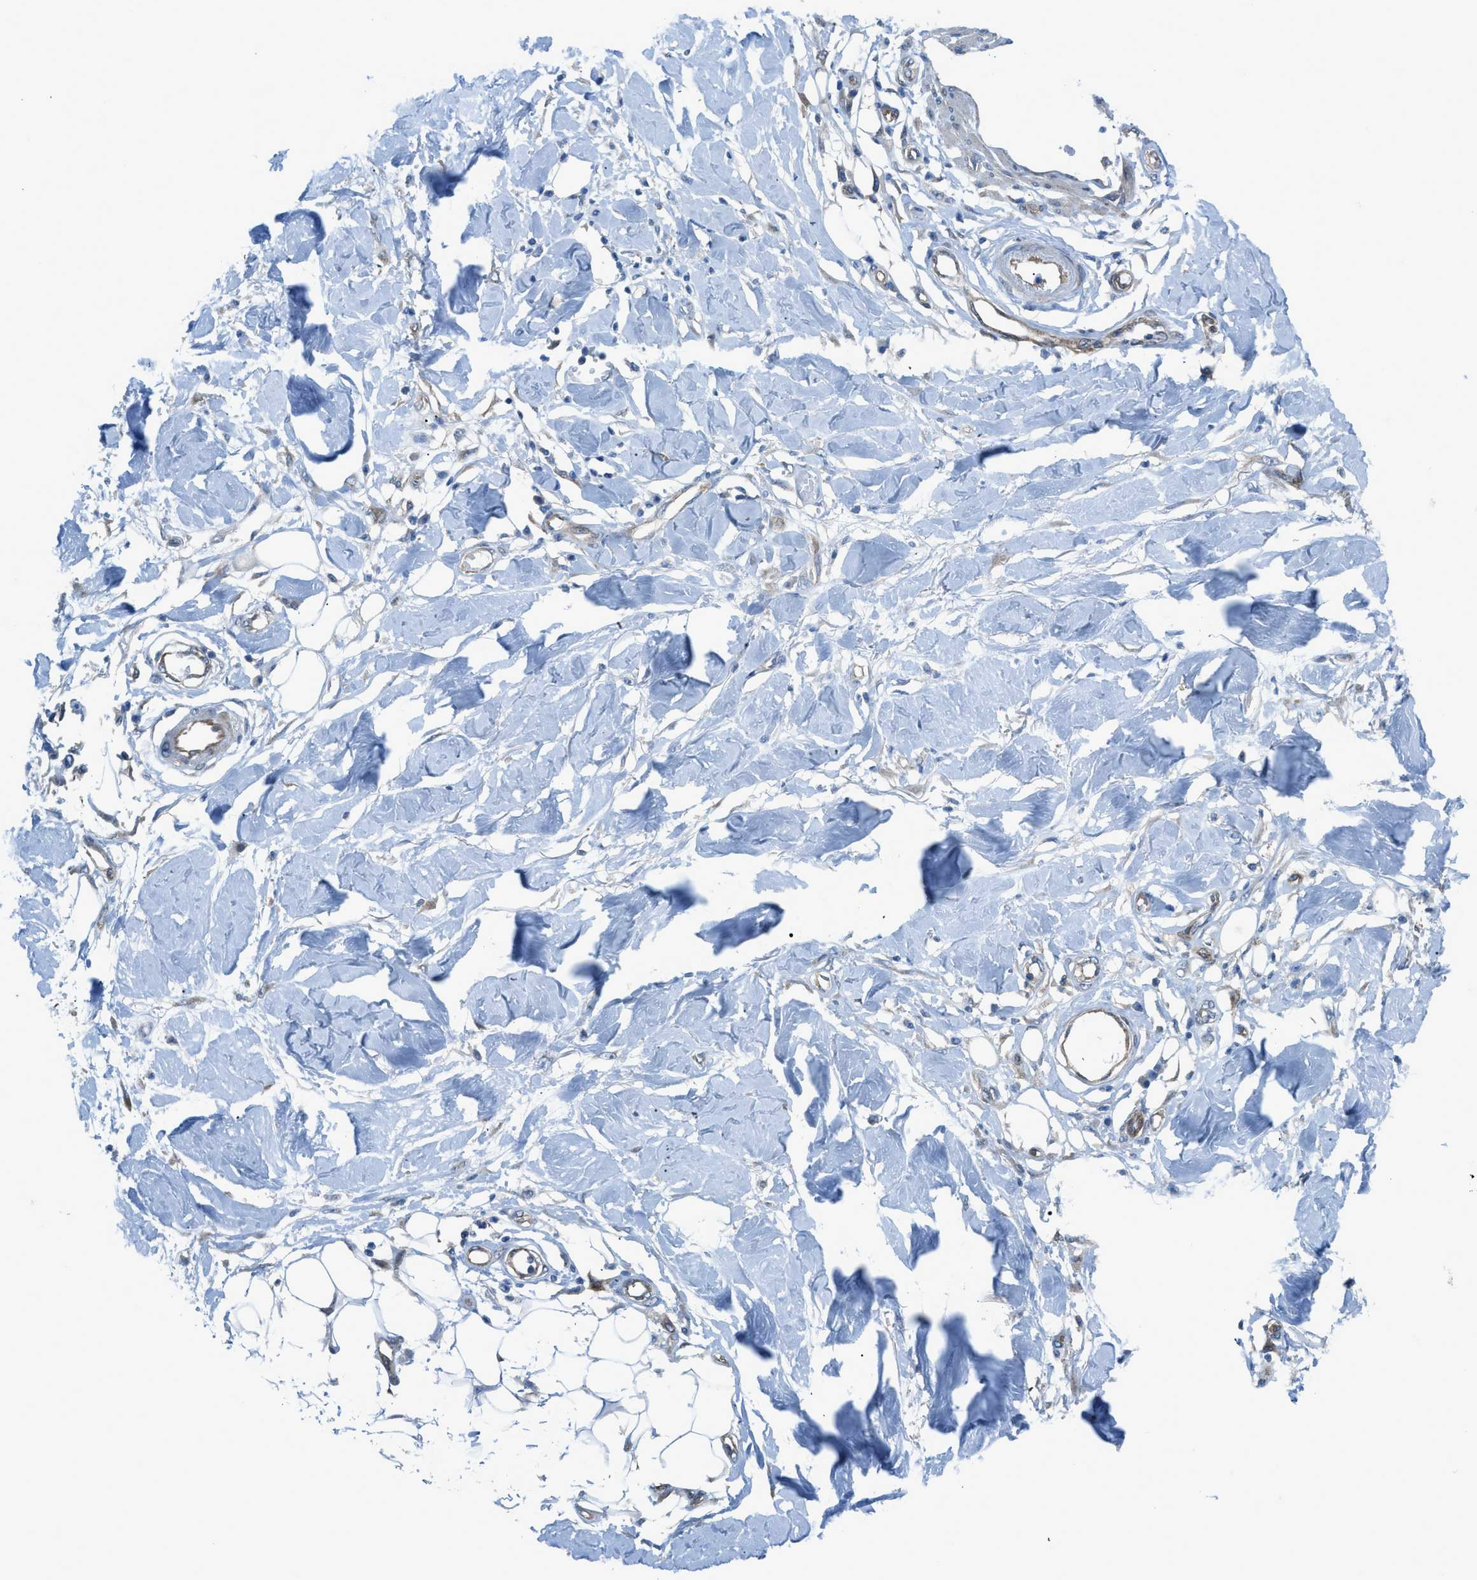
{"staining": {"intensity": "negative", "quantity": "none", "location": "none"}, "tissue": "adipose tissue", "cell_type": "Adipocytes", "image_type": "normal", "snomed": [{"axis": "morphology", "description": "Normal tissue, NOS"}, {"axis": "morphology", "description": "Squamous cell carcinoma, NOS"}, {"axis": "topography", "description": "Skin"}, {"axis": "topography", "description": "Peripheral nerve tissue"}], "caption": "Histopathology image shows no significant protein positivity in adipocytes of benign adipose tissue.", "gene": "PRKN", "patient": {"sex": "male", "age": 83}}